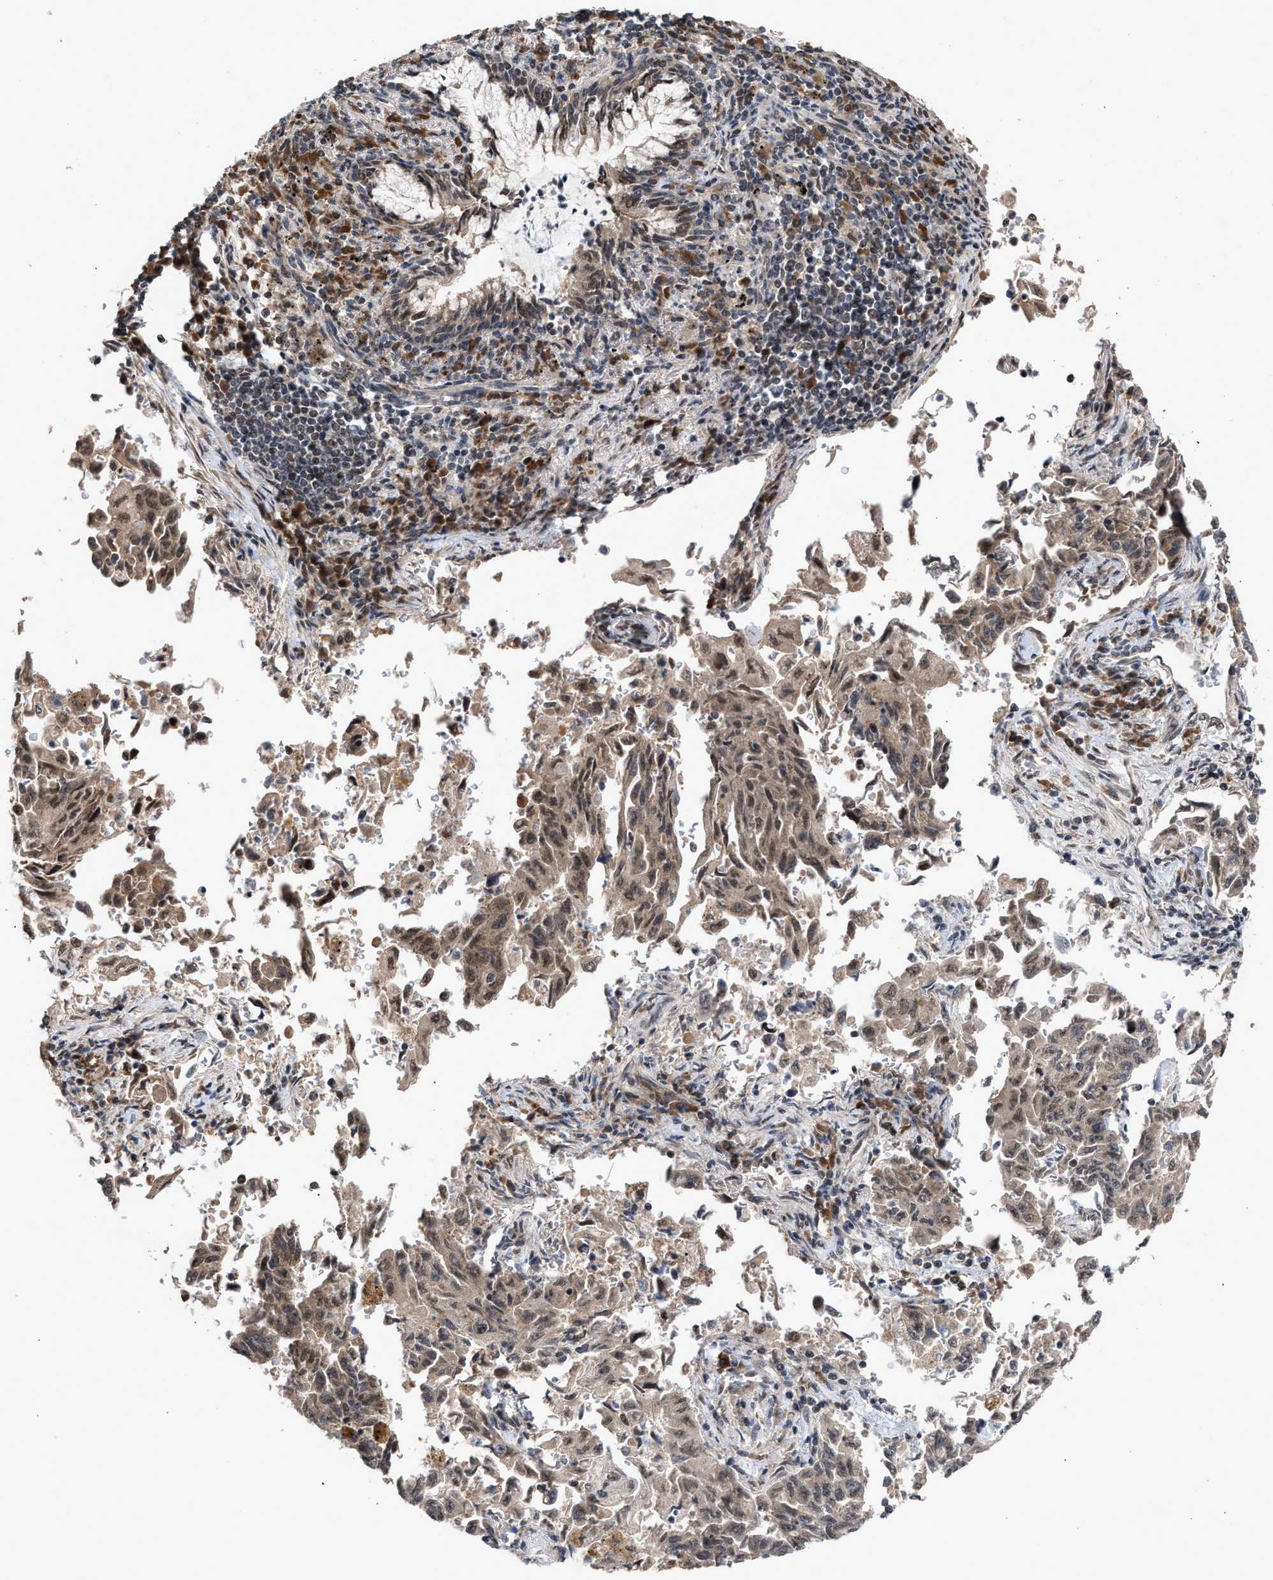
{"staining": {"intensity": "weak", "quantity": ">75%", "location": "cytoplasmic/membranous,nuclear"}, "tissue": "lung cancer", "cell_type": "Tumor cells", "image_type": "cancer", "snomed": [{"axis": "morphology", "description": "Adenocarcinoma, NOS"}, {"axis": "topography", "description": "Lung"}], "caption": "About >75% of tumor cells in human lung adenocarcinoma exhibit weak cytoplasmic/membranous and nuclear protein positivity as visualized by brown immunohistochemical staining.", "gene": "MKNK2", "patient": {"sex": "female", "age": 51}}